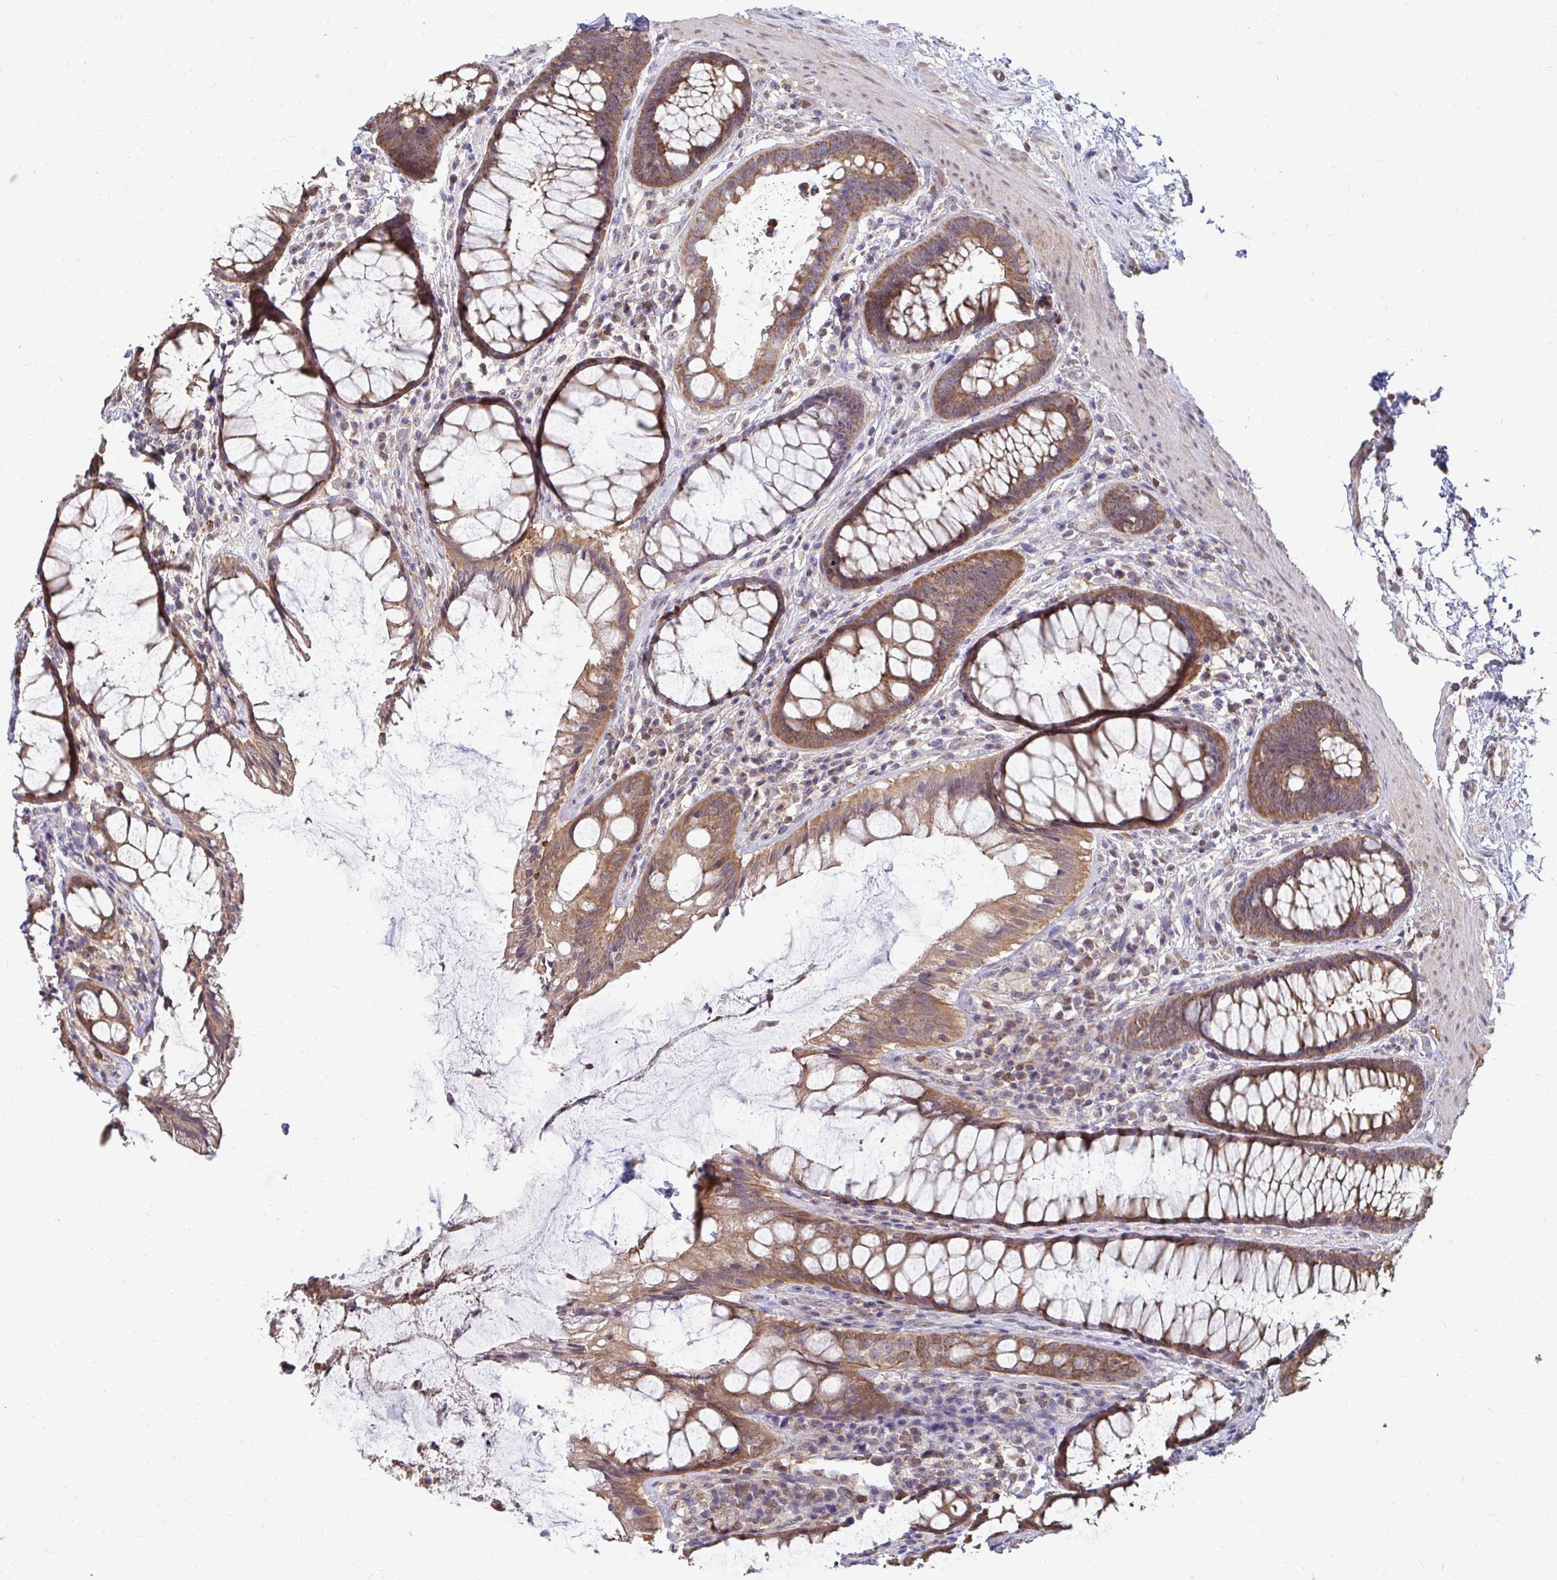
{"staining": {"intensity": "moderate", "quantity": ">75%", "location": "cytoplasmic/membranous"}, "tissue": "rectum", "cell_type": "Glandular cells", "image_type": "normal", "snomed": [{"axis": "morphology", "description": "Normal tissue, NOS"}, {"axis": "topography", "description": "Rectum"}], "caption": "A medium amount of moderate cytoplasmic/membranous positivity is identified in approximately >75% of glandular cells in normal rectum.", "gene": "DNAJA2", "patient": {"sex": "male", "age": 72}}